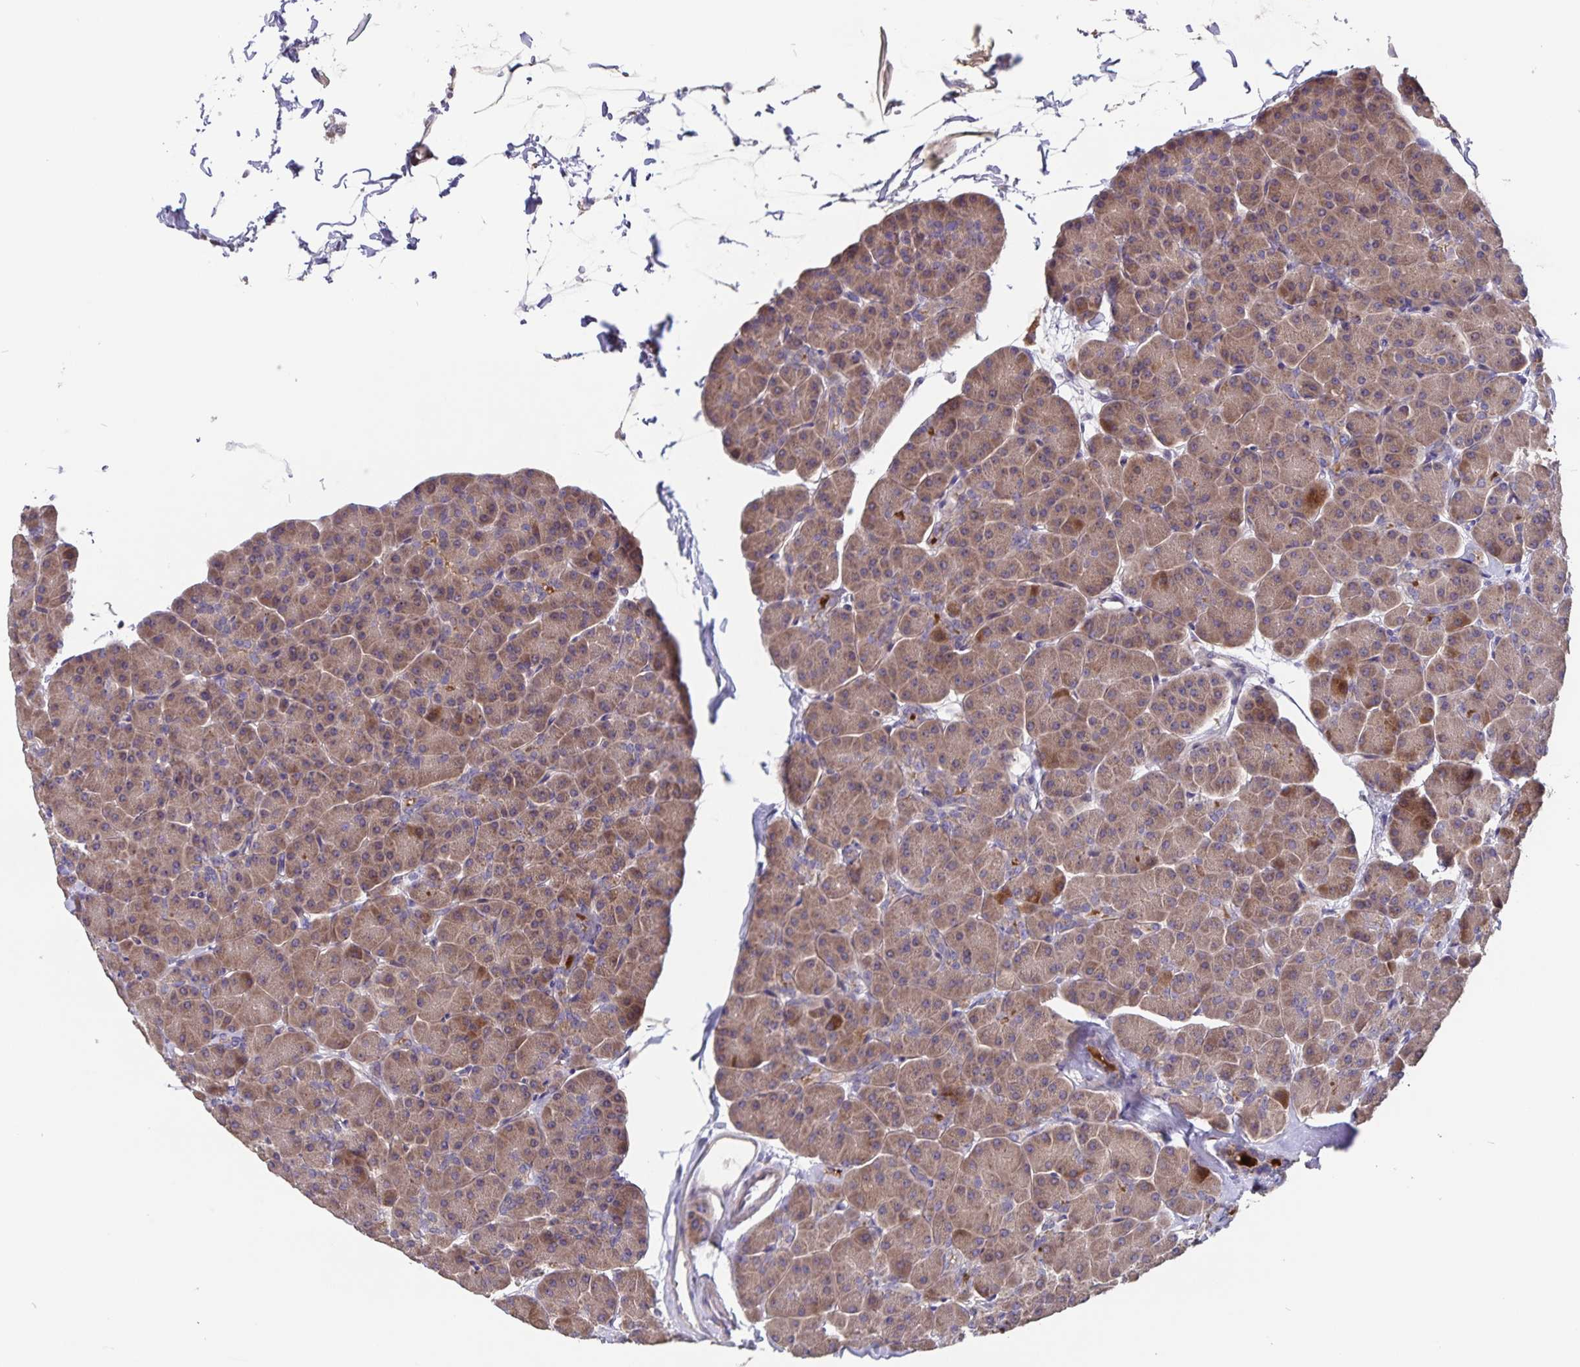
{"staining": {"intensity": "moderate", "quantity": ">75%", "location": "cytoplasmic/membranous"}, "tissue": "pancreas", "cell_type": "Exocrine glandular cells", "image_type": "normal", "snomed": [{"axis": "morphology", "description": "Normal tissue, NOS"}, {"axis": "topography", "description": "Pancreas"}, {"axis": "topography", "description": "Peripheral nerve tissue"}], "caption": "Normal pancreas reveals moderate cytoplasmic/membranous staining in approximately >75% of exocrine glandular cells.", "gene": "FBXL16", "patient": {"sex": "male", "age": 54}}